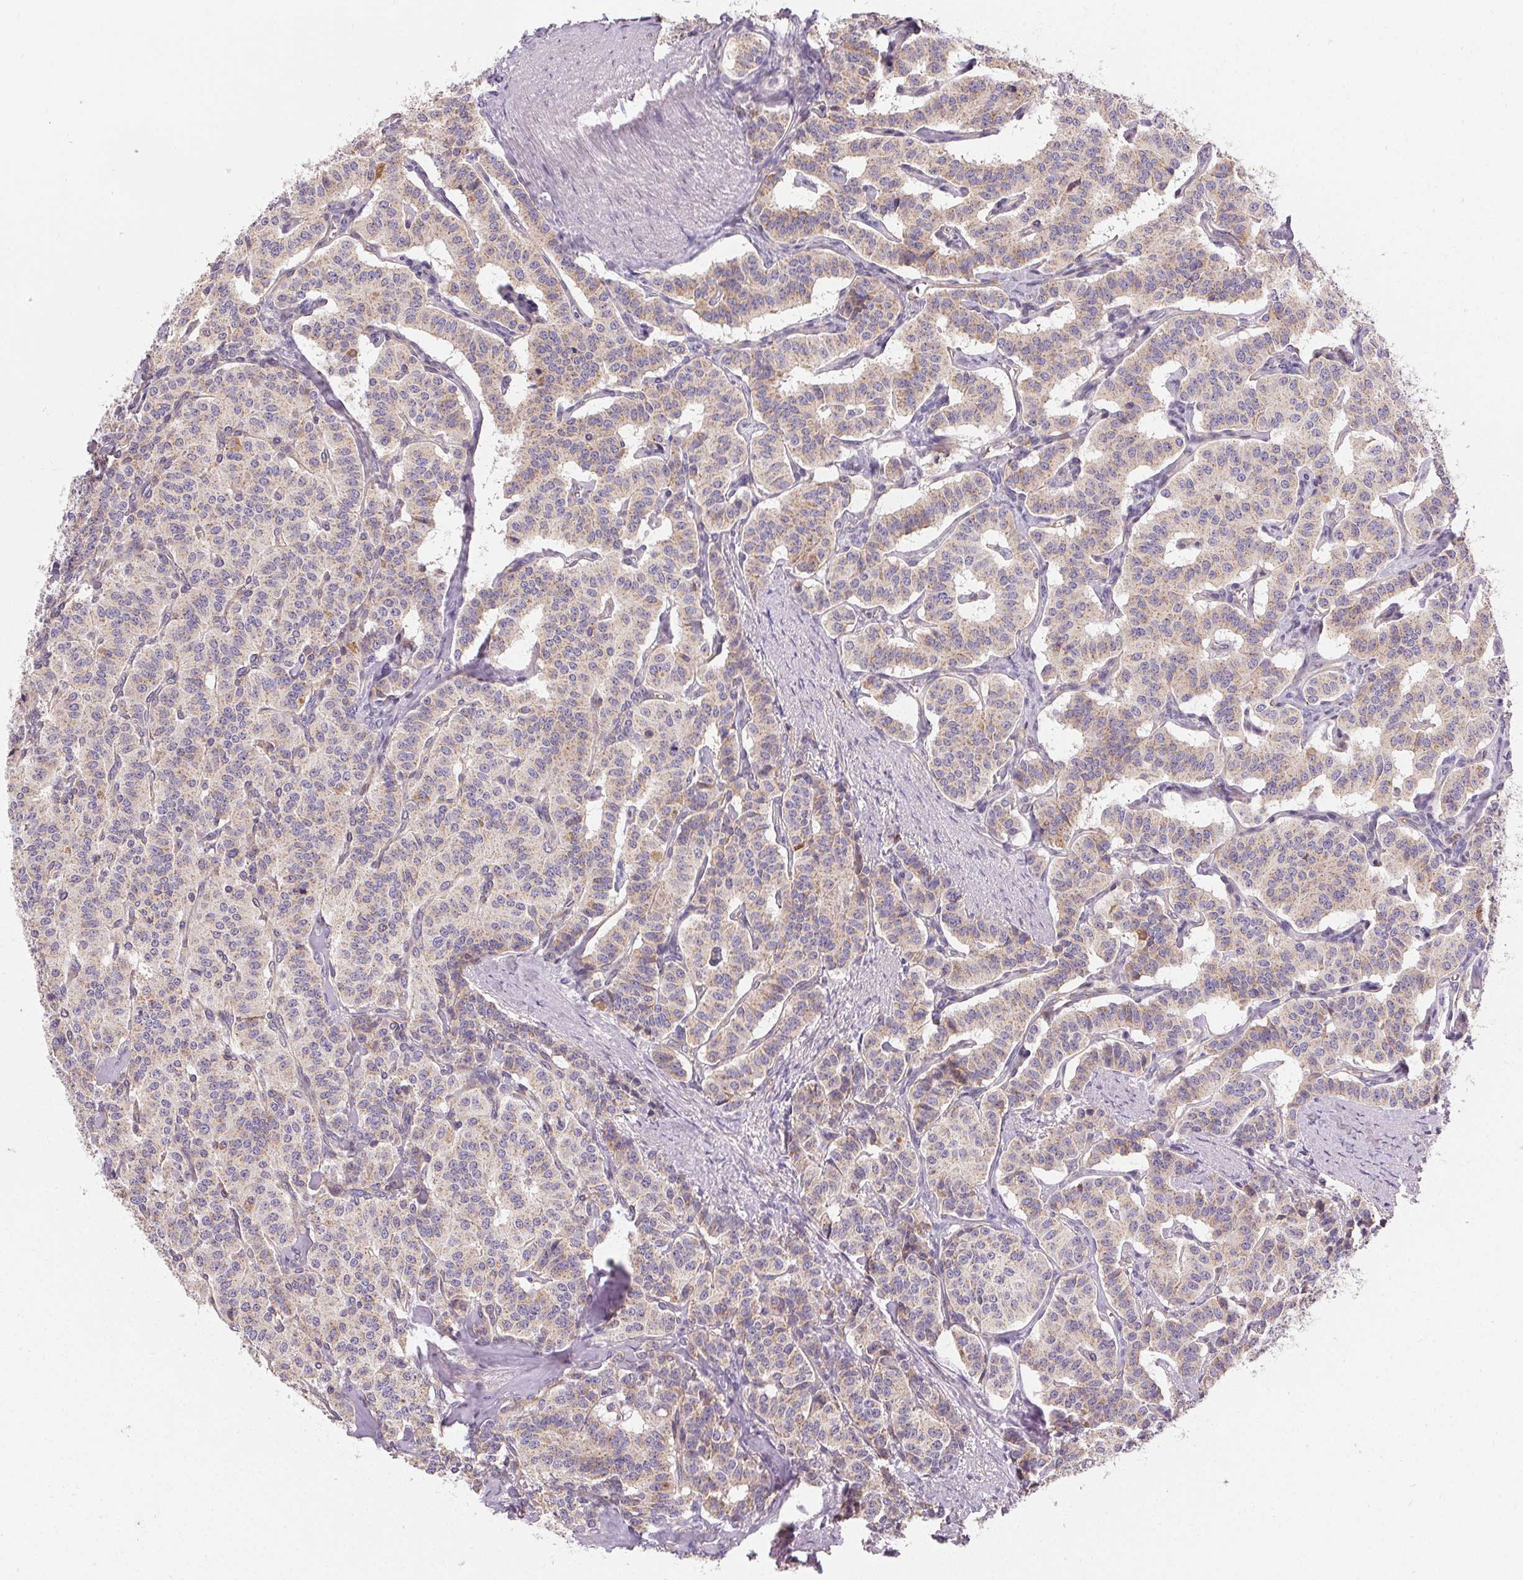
{"staining": {"intensity": "weak", "quantity": "25%-75%", "location": "cytoplasmic/membranous"}, "tissue": "carcinoid", "cell_type": "Tumor cells", "image_type": "cancer", "snomed": [{"axis": "morphology", "description": "Carcinoid, malignant, NOS"}, {"axis": "topography", "description": "Lung"}], "caption": "Protein staining displays weak cytoplasmic/membranous staining in approximately 25%-75% of tumor cells in carcinoid.", "gene": "APLP1", "patient": {"sex": "female", "age": 46}}